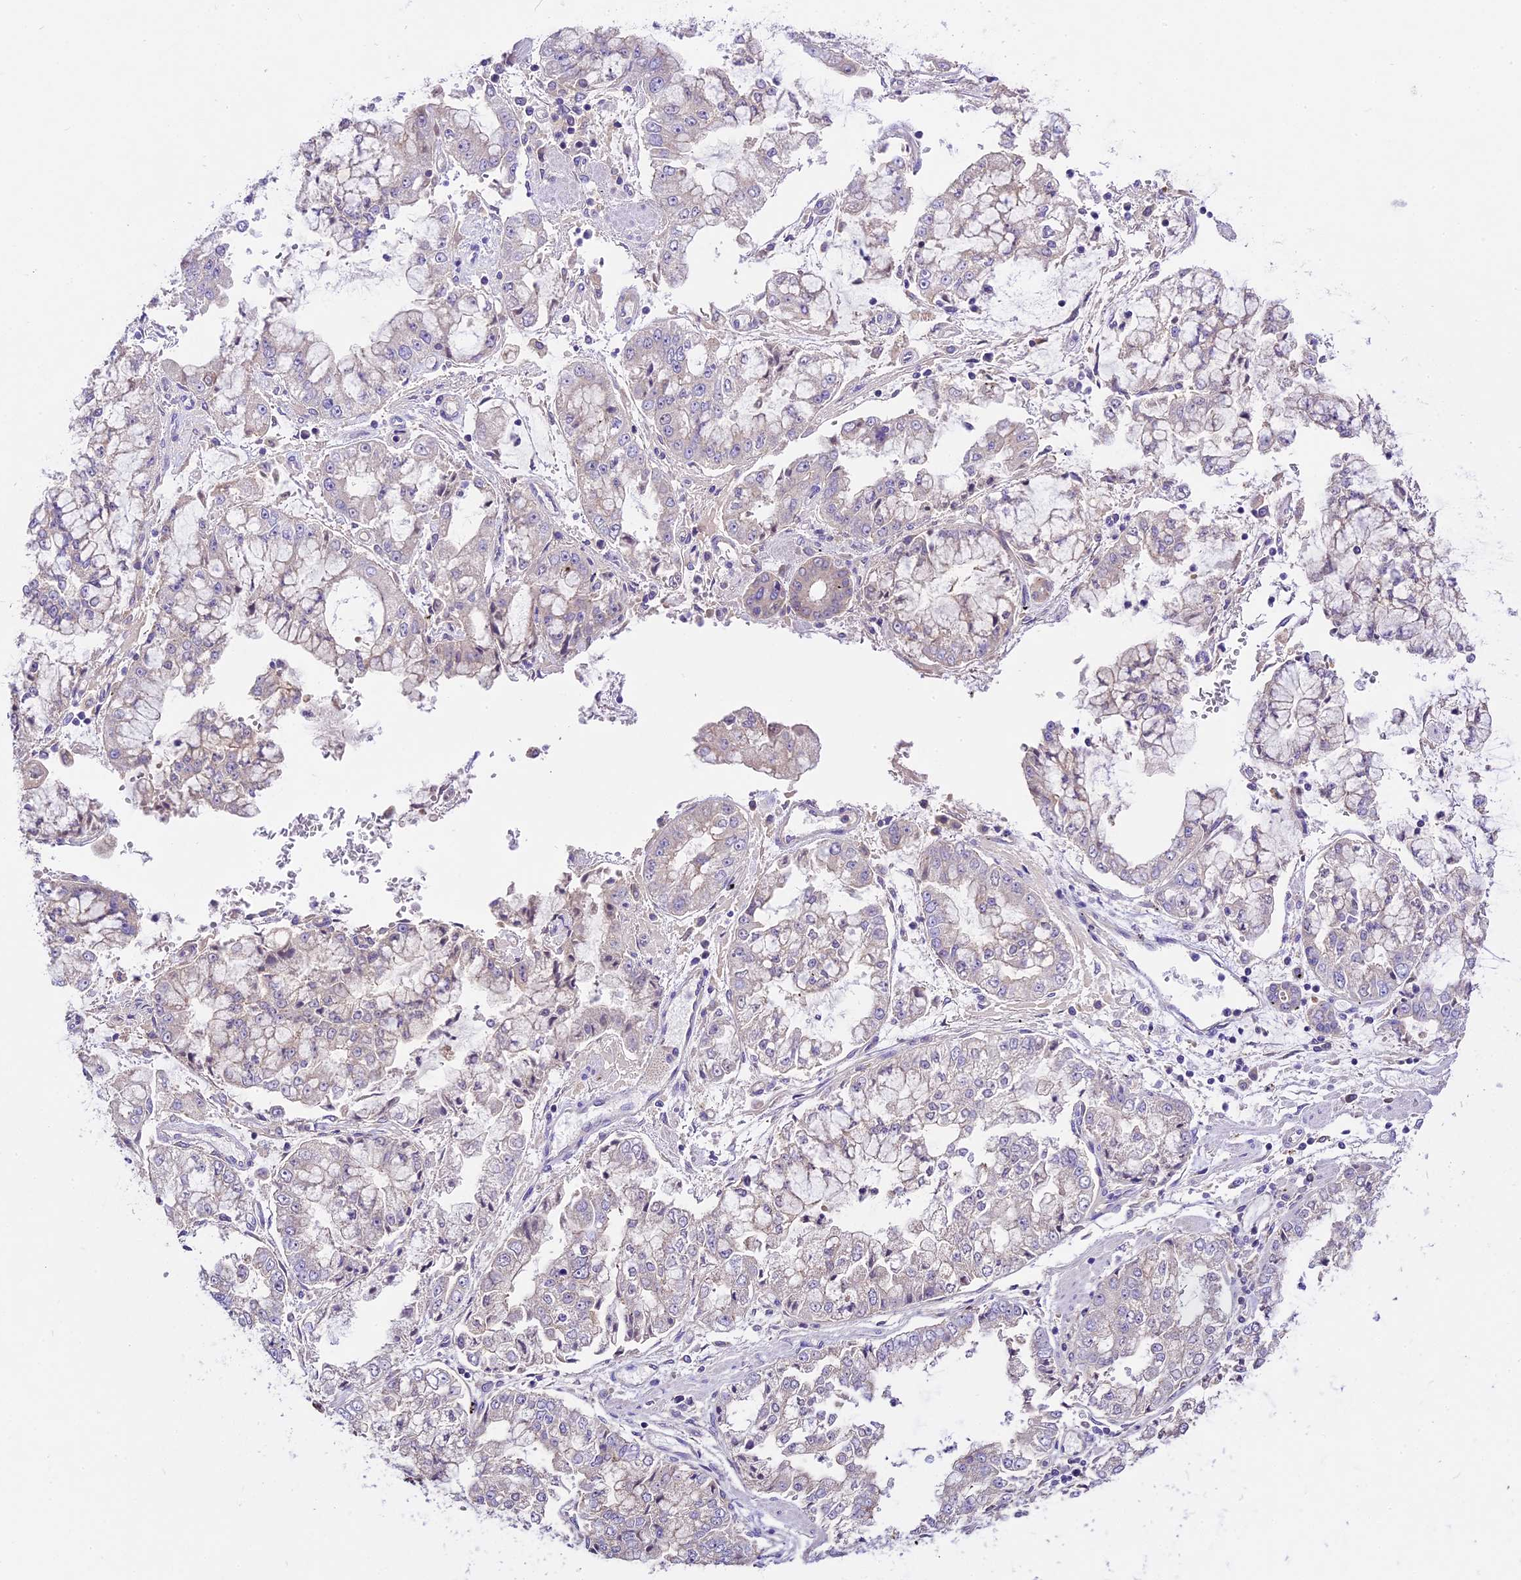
{"staining": {"intensity": "negative", "quantity": "none", "location": "none"}, "tissue": "stomach cancer", "cell_type": "Tumor cells", "image_type": "cancer", "snomed": [{"axis": "morphology", "description": "Adenocarcinoma, NOS"}, {"axis": "topography", "description": "Stomach"}], "caption": "An immunohistochemistry (IHC) photomicrograph of stomach cancer (adenocarcinoma) is shown. There is no staining in tumor cells of stomach cancer (adenocarcinoma).", "gene": "PEMT", "patient": {"sex": "male", "age": 76}}